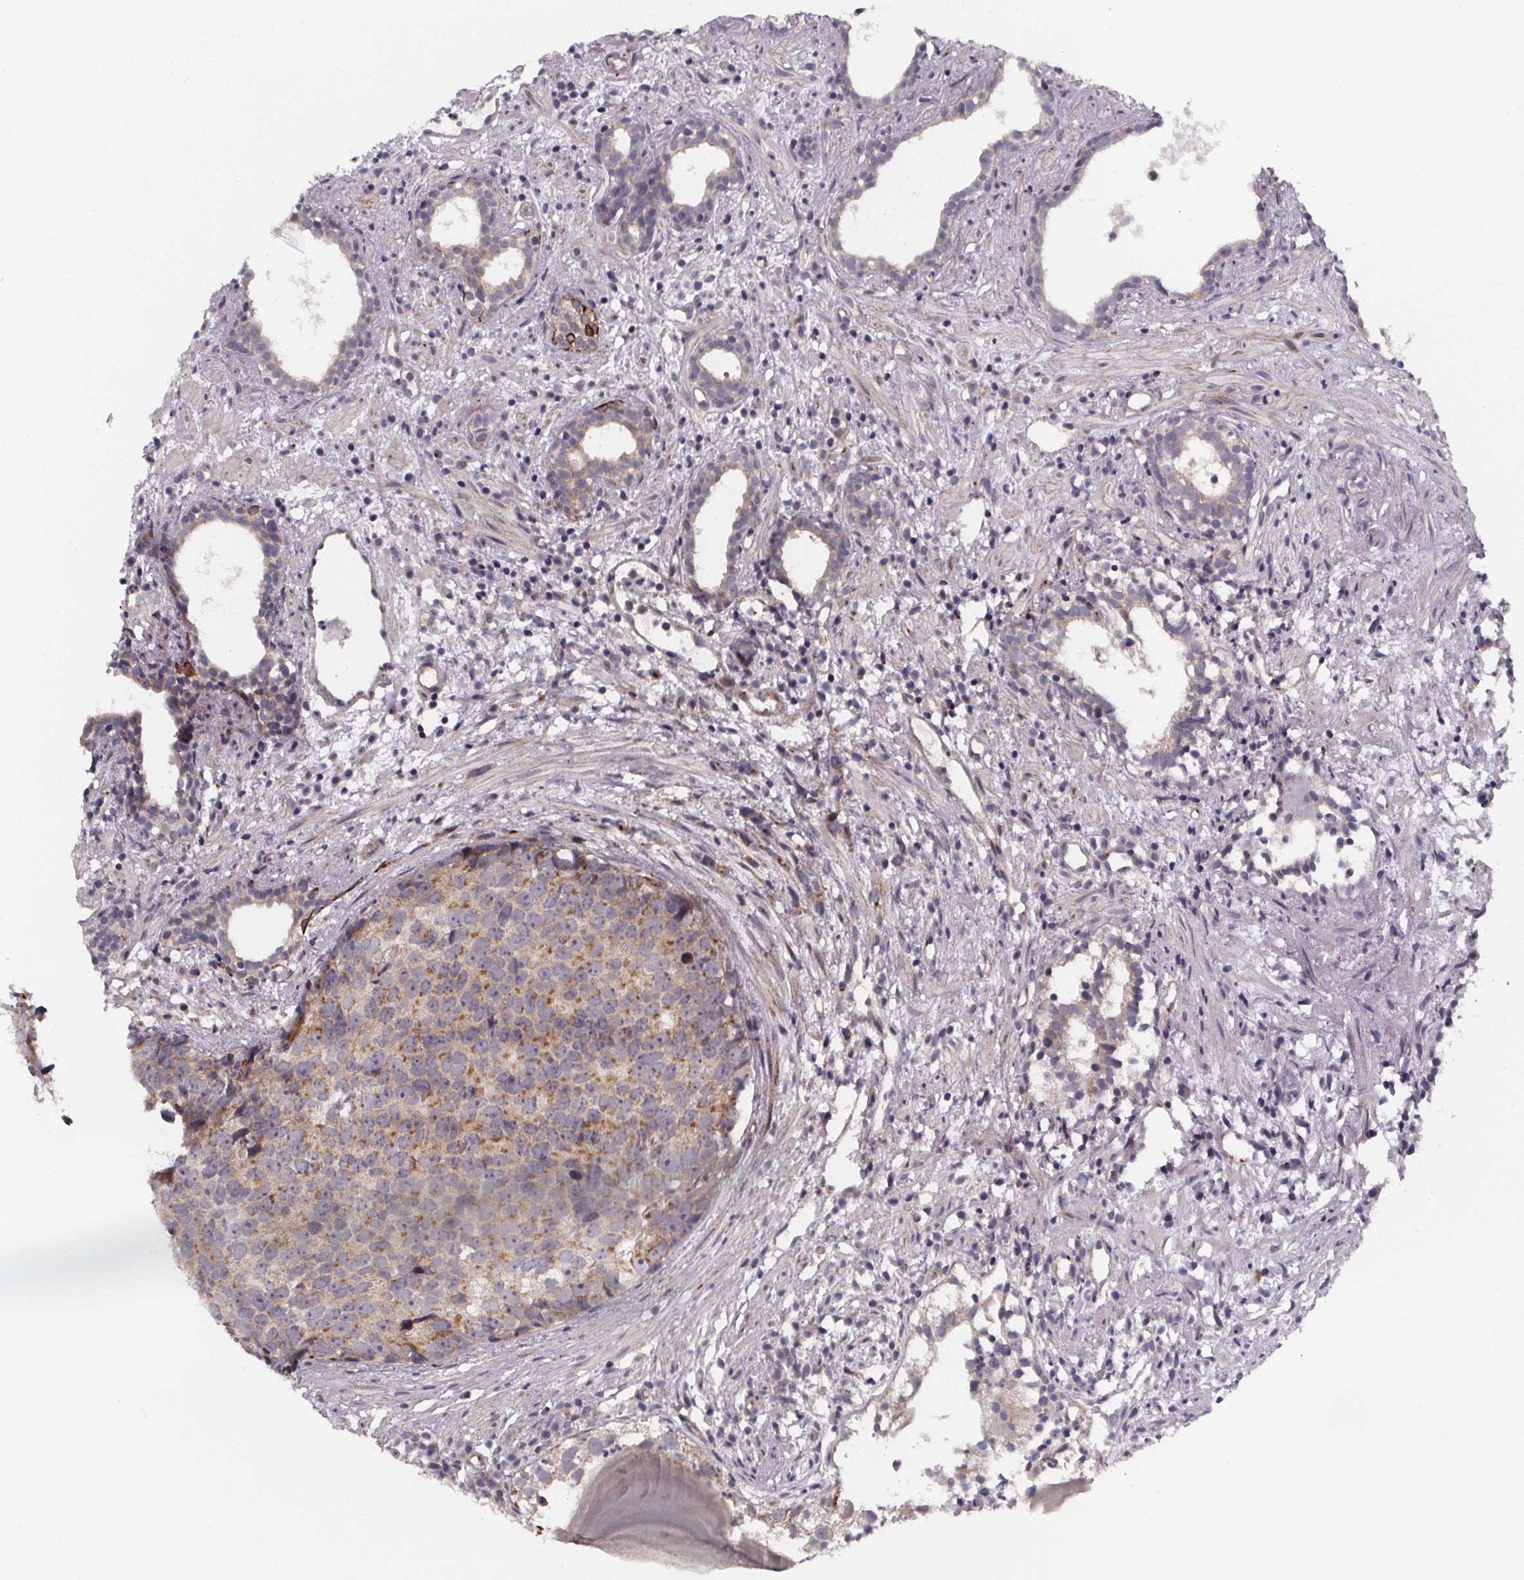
{"staining": {"intensity": "moderate", "quantity": "25%-75%", "location": "cytoplasmic/membranous"}, "tissue": "prostate cancer", "cell_type": "Tumor cells", "image_type": "cancer", "snomed": [{"axis": "morphology", "description": "Adenocarcinoma, High grade"}, {"axis": "topography", "description": "Prostate"}], "caption": "A micrograph of human adenocarcinoma (high-grade) (prostate) stained for a protein exhibits moderate cytoplasmic/membranous brown staining in tumor cells.", "gene": "NDST1", "patient": {"sex": "male", "age": 83}}